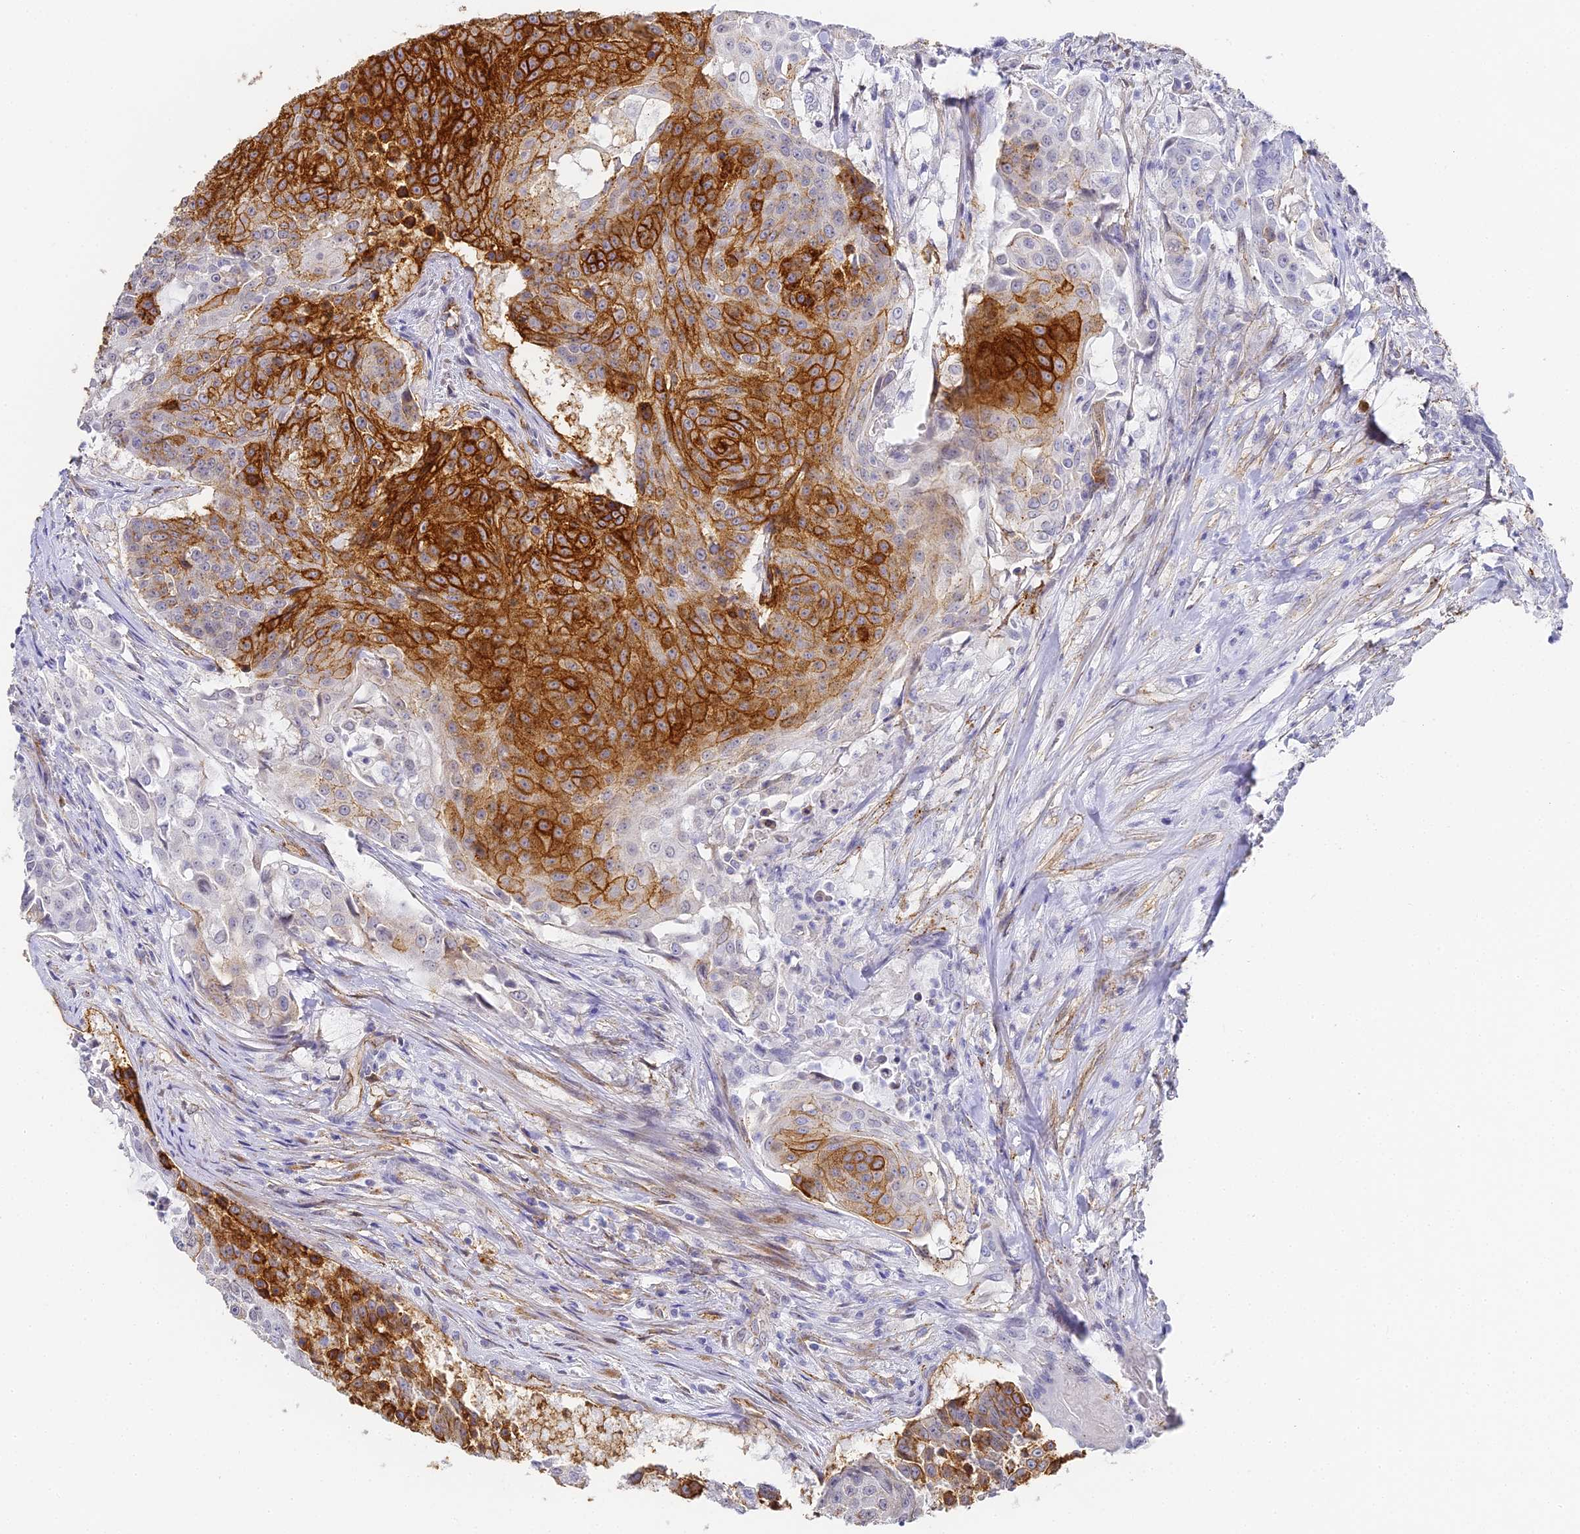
{"staining": {"intensity": "strong", "quantity": ">75%", "location": "cytoplasmic/membranous"}, "tissue": "urothelial cancer", "cell_type": "Tumor cells", "image_type": "cancer", "snomed": [{"axis": "morphology", "description": "Urothelial carcinoma, High grade"}, {"axis": "topography", "description": "Urinary bladder"}], "caption": "Immunohistochemistry photomicrograph of high-grade urothelial carcinoma stained for a protein (brown), which demonstrates high levels of strong cytoplasmic/membranous staining in approximately >75% of tumor cells.", "gene": "GJA1", "patient": {"sex": "female", "age": 63}}